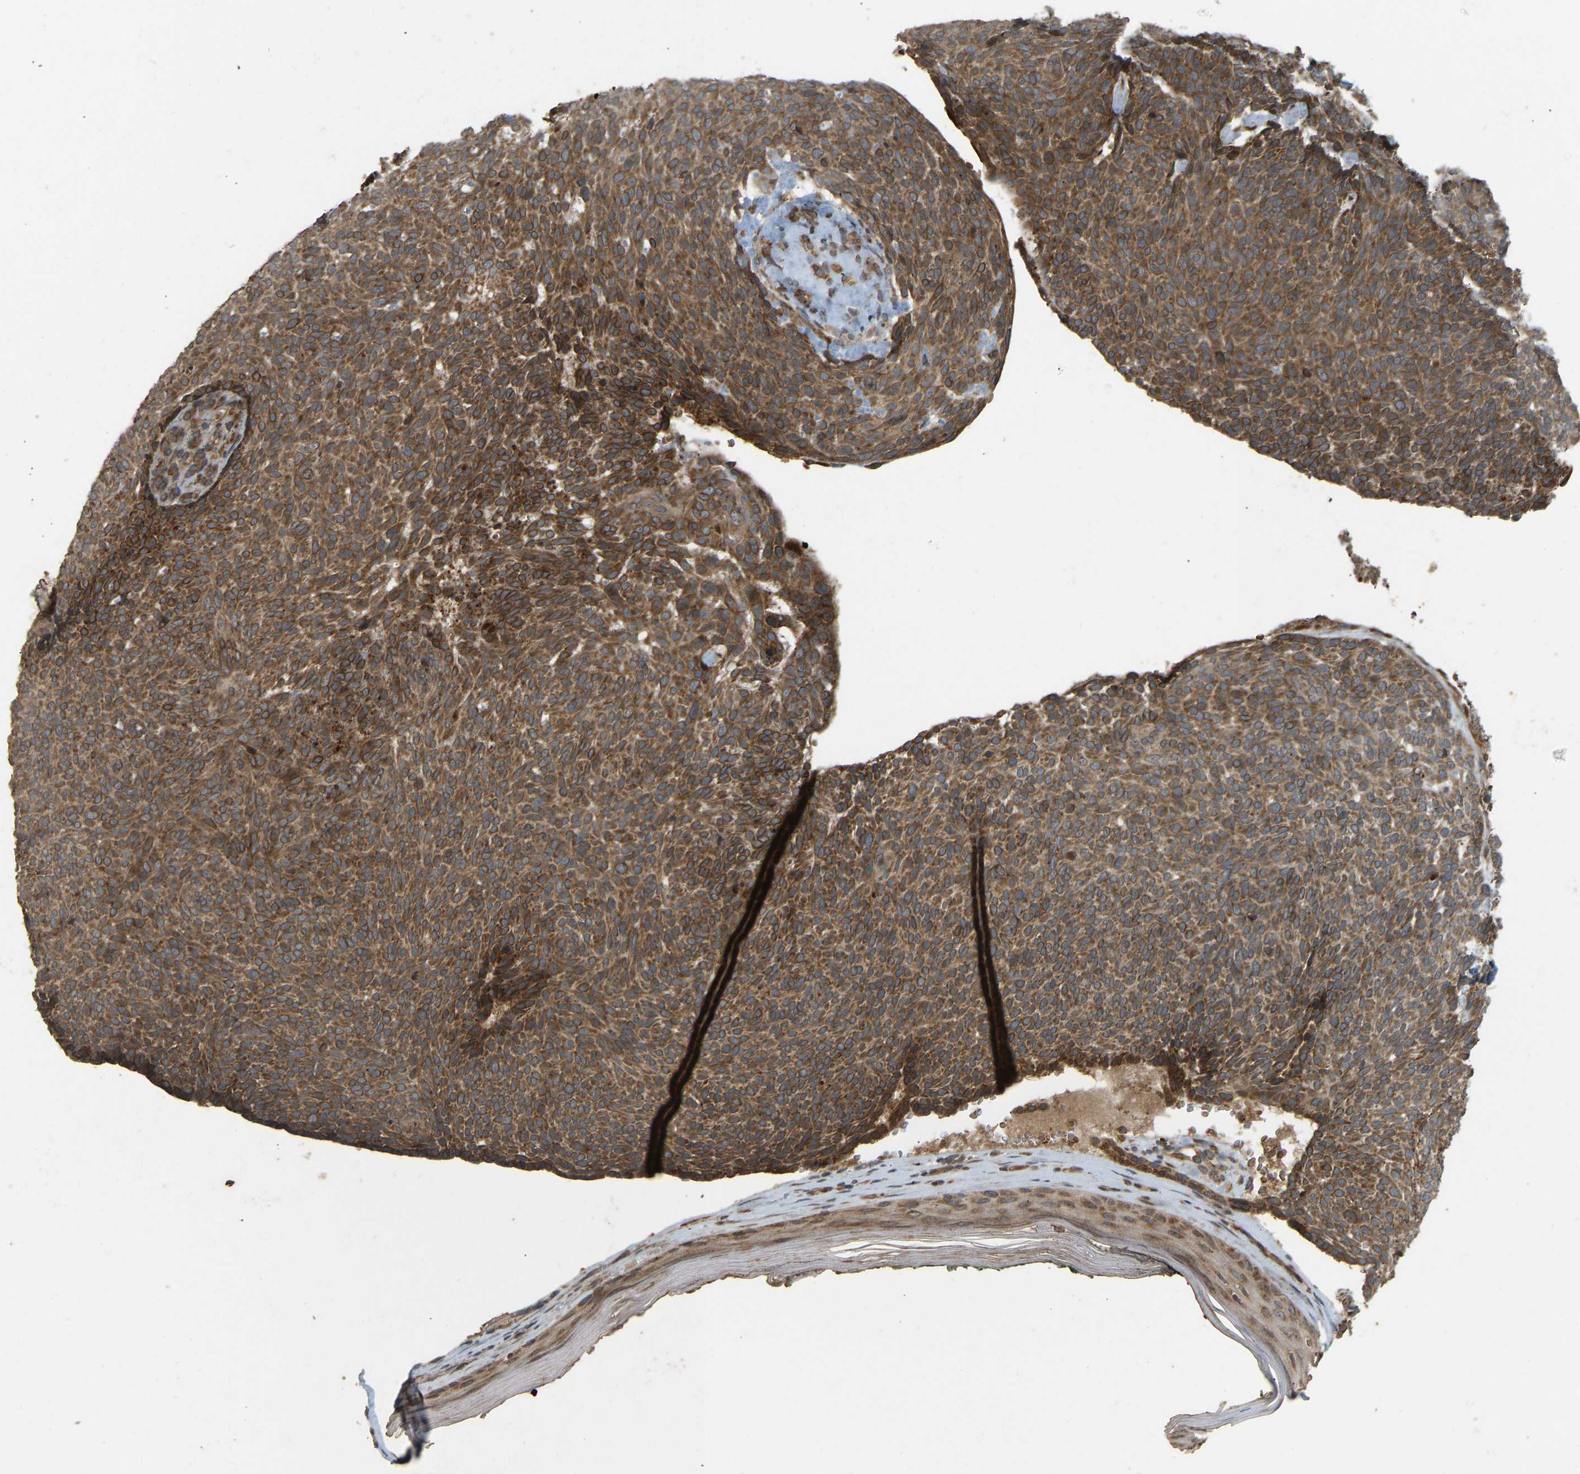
{"staining": {"intensity": "strong", "quantity": ">75%", "location": "cytoplasmic/membranous"}, "tissue": "skin cancer", "cell_type": "Tumor cells", "image_type": "cancer", "snomed": [{"axis": "morphology", "description": "Basal cell carcinoma"}, {"axis": "topography", "description": "Skin"}], "caption": "Immunohistochemical staining of human basal cell carcinoma (skin) reveals high levels of strong cytoplasmic/membranous protein staining in approximately >75% of tumor cells. (Stains: DAB in brown, nuclei in blue, Microscopy: brightfield microscopy at high magnification).", "gene": "RPN2", "patient": {"sex": "male", "age": 61}}